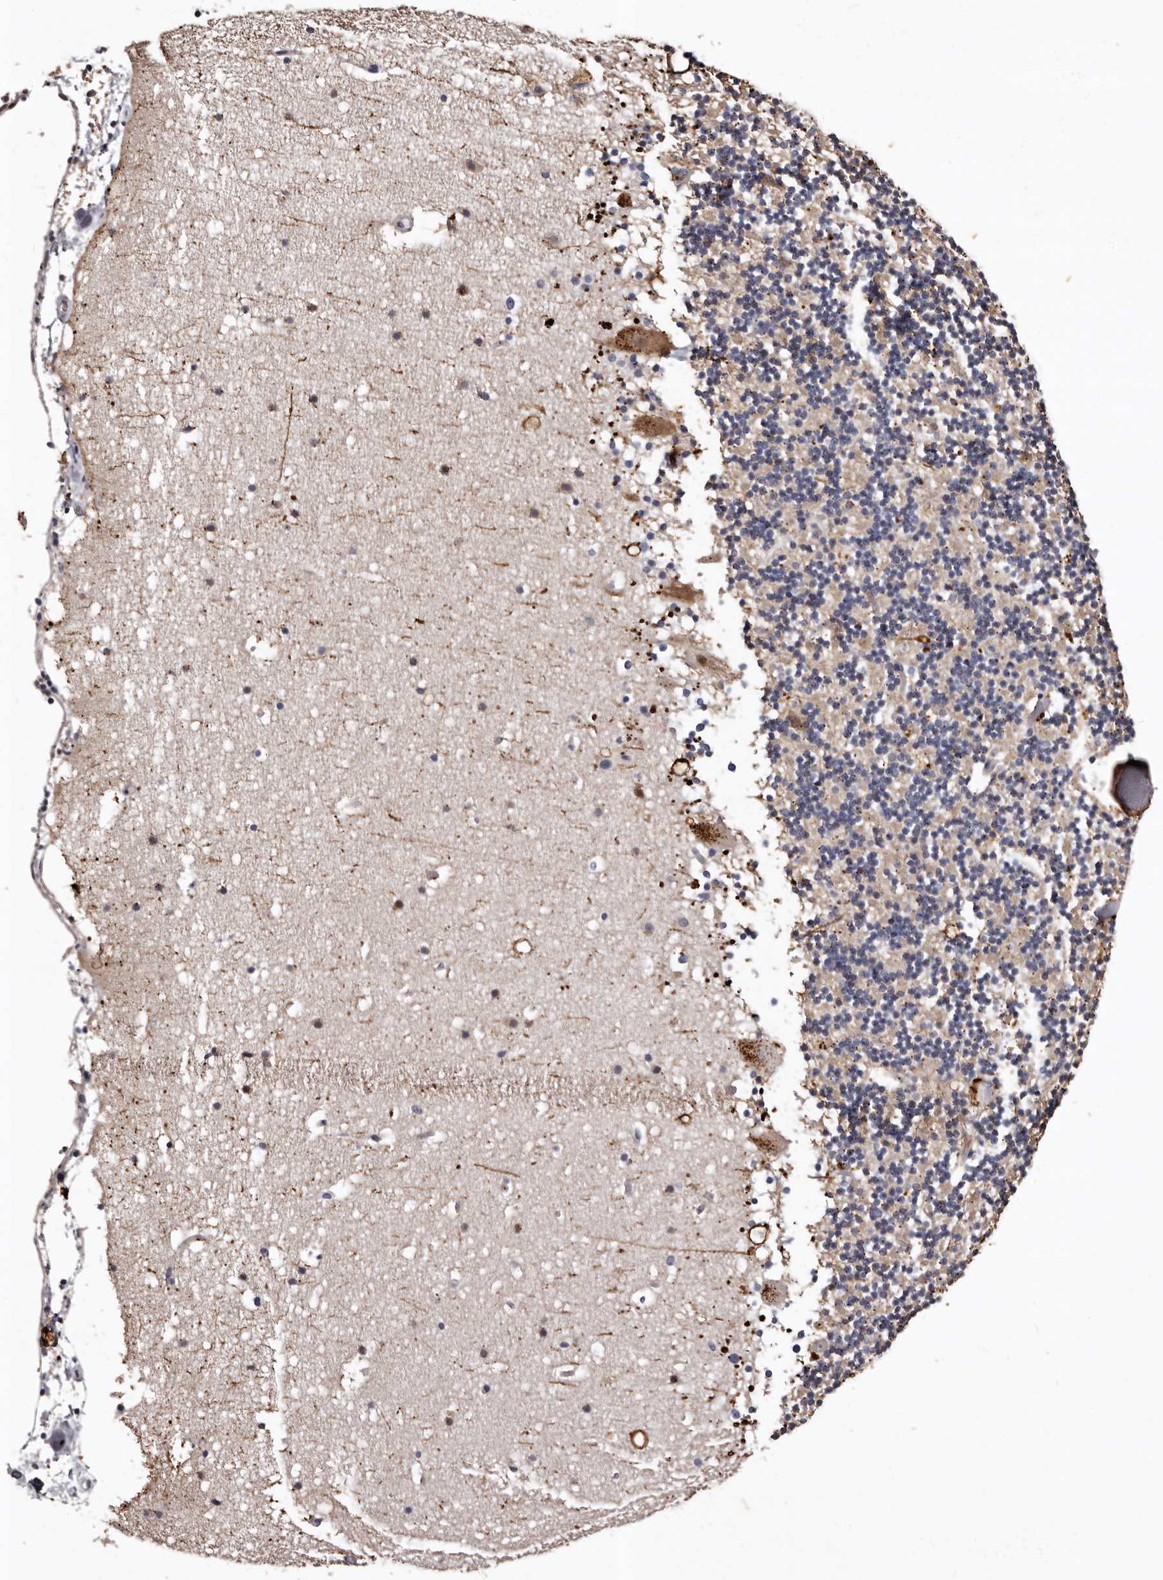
{"staining": {"intensity": "weak", "quantity": "25%-75%", "location": "cytoplasmic/membranous"}, "tissue": "cerebellum", "cell_type": "Cells in granular layer", "image_type": "normal", "snomed": [{"axis": "morphology", "description": "Normal tissue, NOS"}, {"axis": "topography", "description": "Cerebellum"}], "caption": "Human cerebellum stained for a protein (brown) reveals weak cytoplasmic/membranous positive expression in about 25%-75% of cells in granular layer.", "gene": "SLC10A4", "patient": {"sex": "male", "age": 57}}